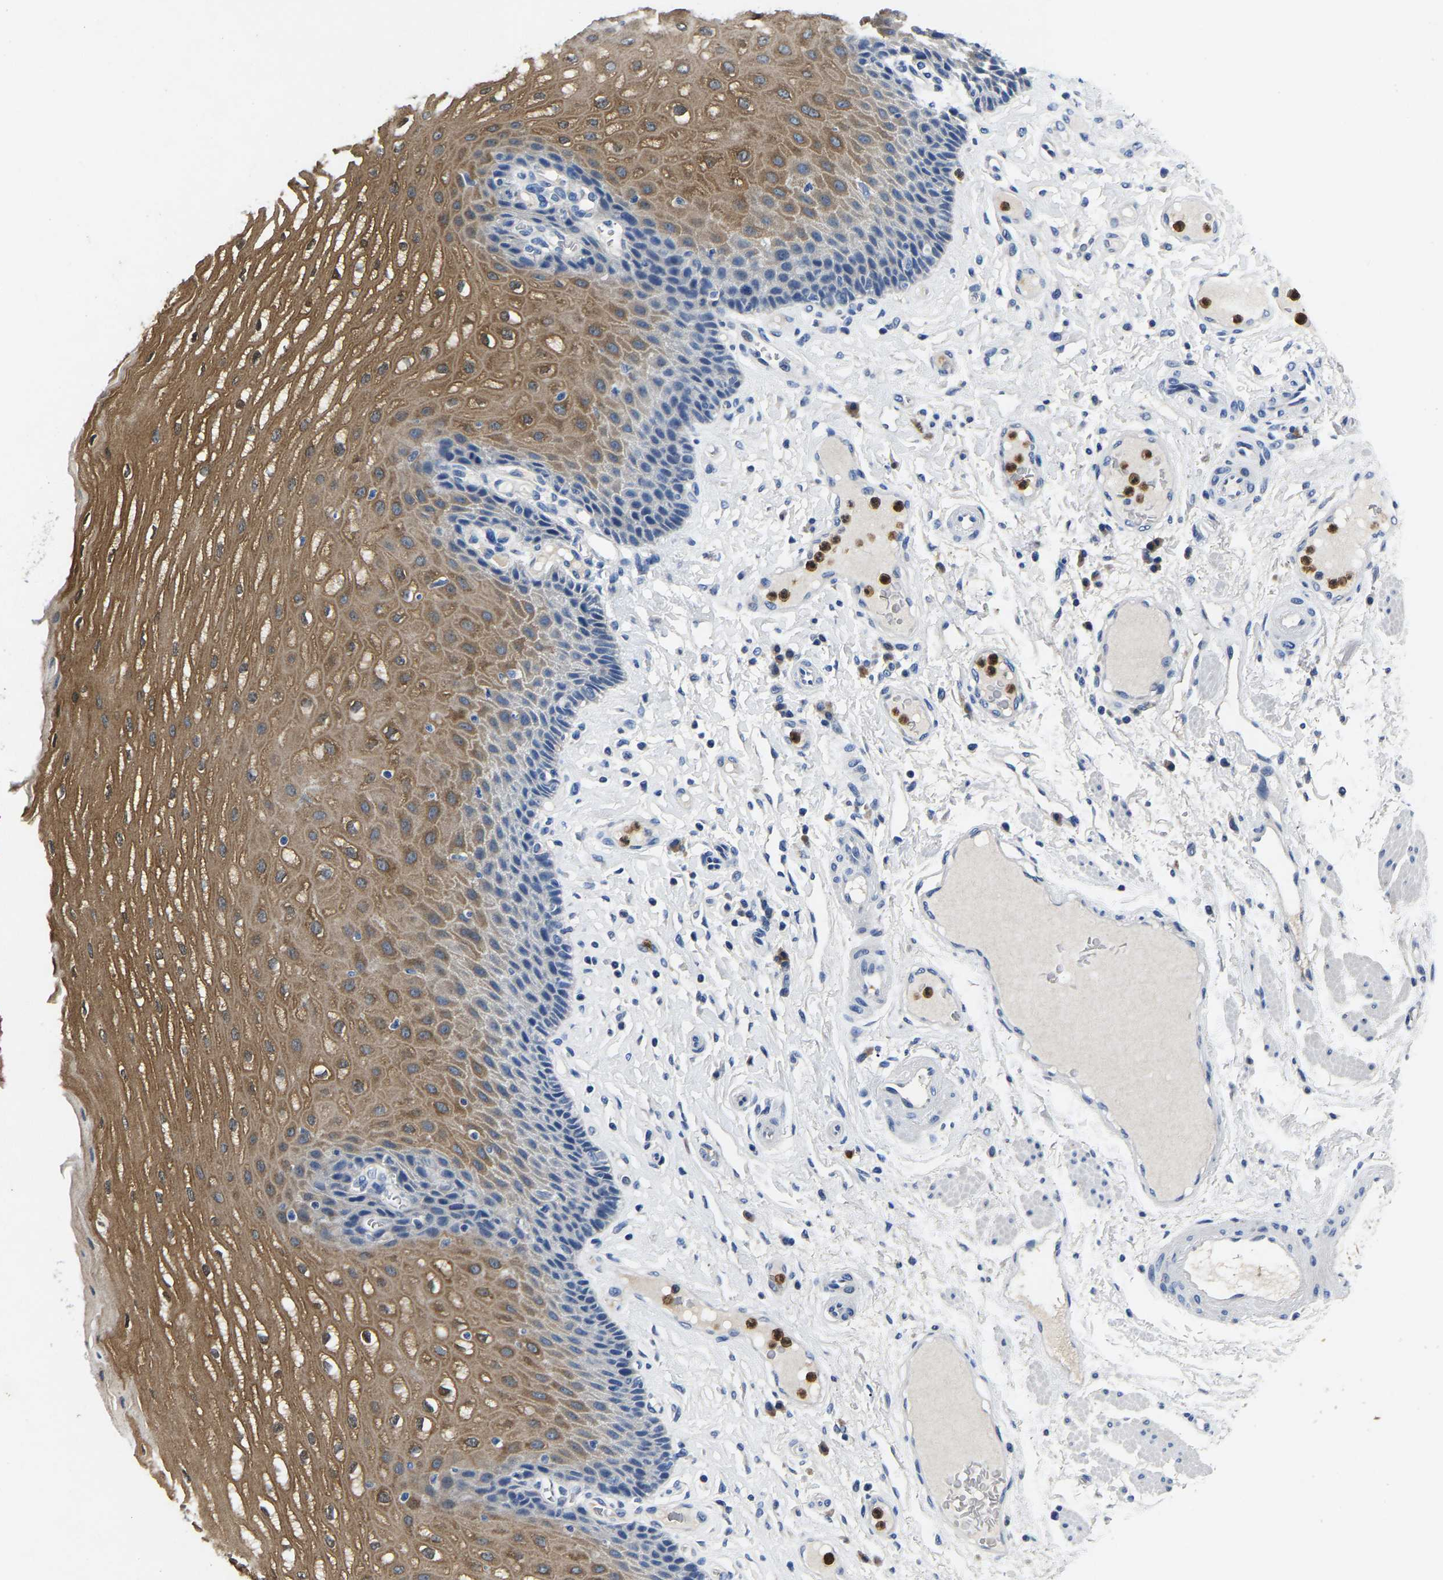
{"staining": {"intensity": "moderate", "quantity": ">75%", "location": "cytoplasmic/membranous"}, "tissue": "esophagus", "cell_type": "Squamous epithelial cells", "image_type": "normal", "snomed": [{"axis": "morphology", "description": "Normal tissue, NOS"}, {"axis": "topography", "description": "Esophagus"}], "caption": "Immunohistochemistry (DAB (3,3'-diaminobenzidine)) staining of unremarkable human esophagus displays moderate cytoplasmic/membranous protein positivity in about >75% of squamous epithelial cells.", "gene": "TOR1B", "patient": {"sex": "male", "age": 54}}